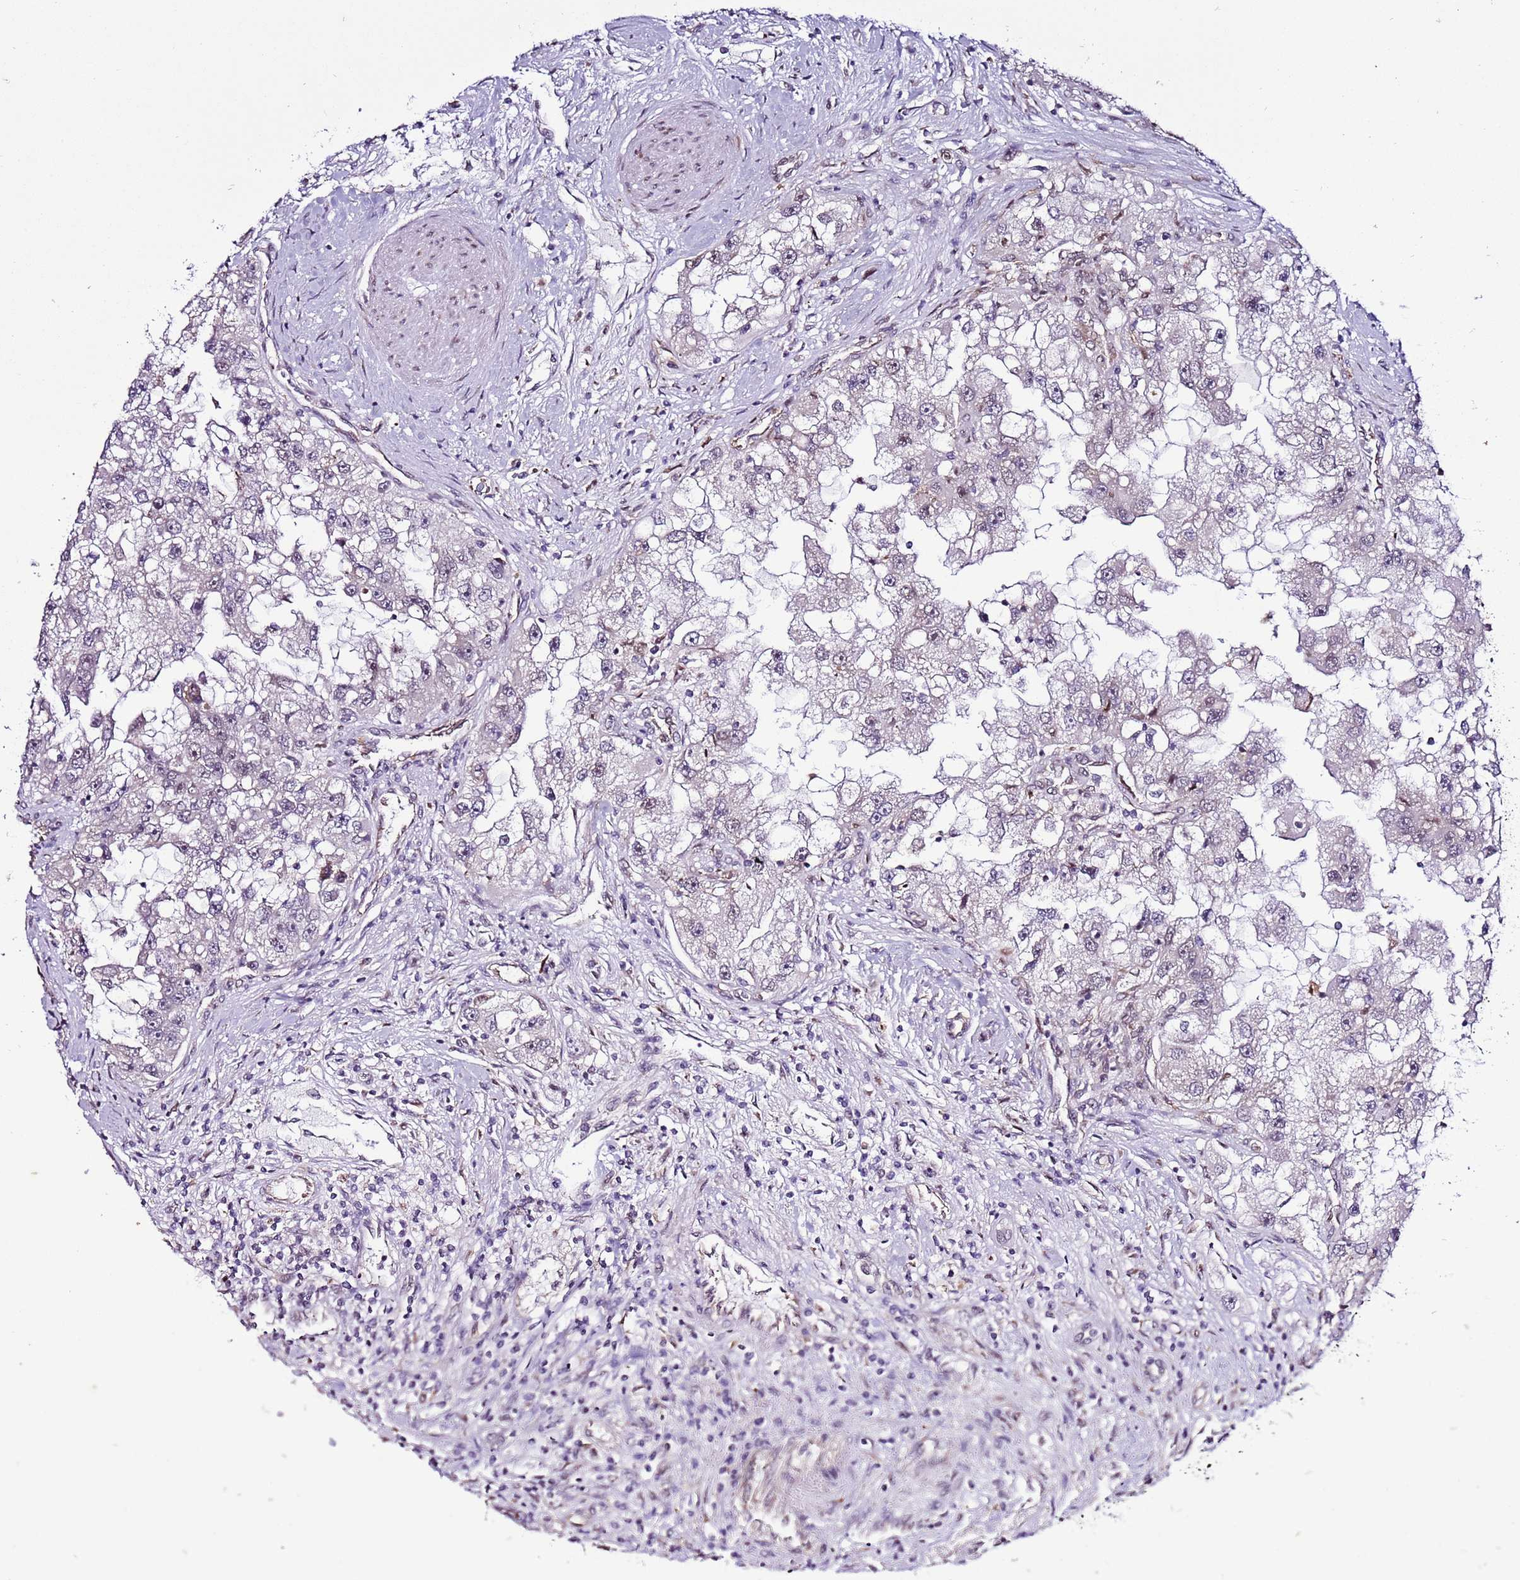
{"staining": {"intensity": "weak", "quantity": "<25%", "location": "nuclear"}, "tissue": "renal cancer", "cell_type": "Tumor cells", "image_type": "cancer", "snomed": [{"axis": "morphology", "description": "Adenocarcinoma, NOS"}, {"axis": "topography", "description": "Kidney"}], "caption": "Micrograph shows no protein staining in tumor cells of adenocarcinoma (renal) tissue.", "gene": "PRPF6", "patient": {"sex": "male", "age": 63}}